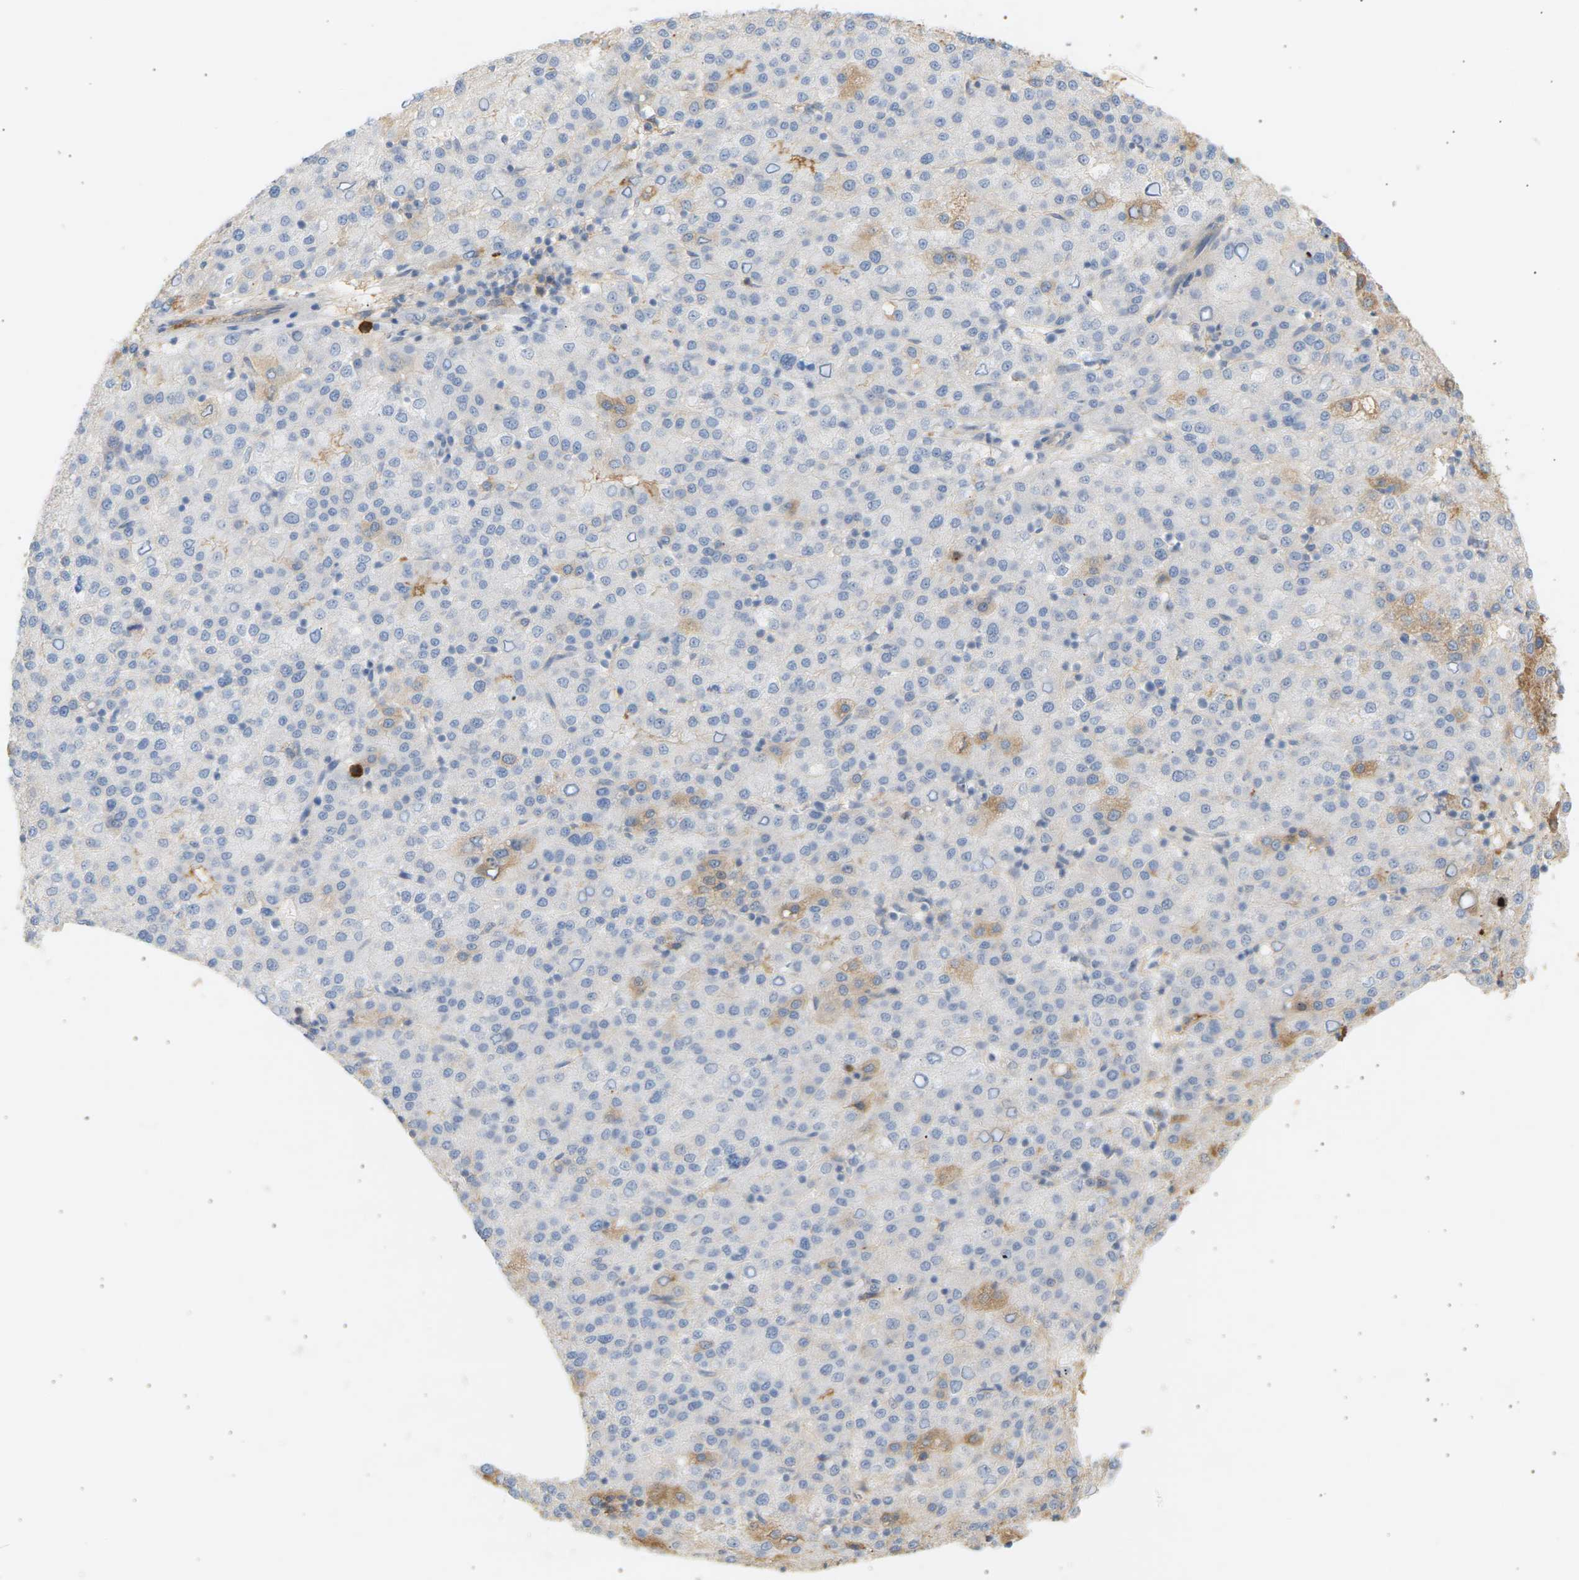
{"staining": {"intensity": "negative", "quantity": "none", "location": "none"}, "tissue": "liver cancer", "cell_type": "Tumor cells", "image_type": "cancer", "snomed": [{"axis": "morphology", "description": "Carcinoma, Hepatocellular, NOS"}, {"axis": "topography", "description": "Liver"}], "caption": "Liver cancer stained for a protein using immunohistochemistry displays no staining tumor cells.", "gene": "IGLC3", "patient": {"sex": "female", "age": 58}}